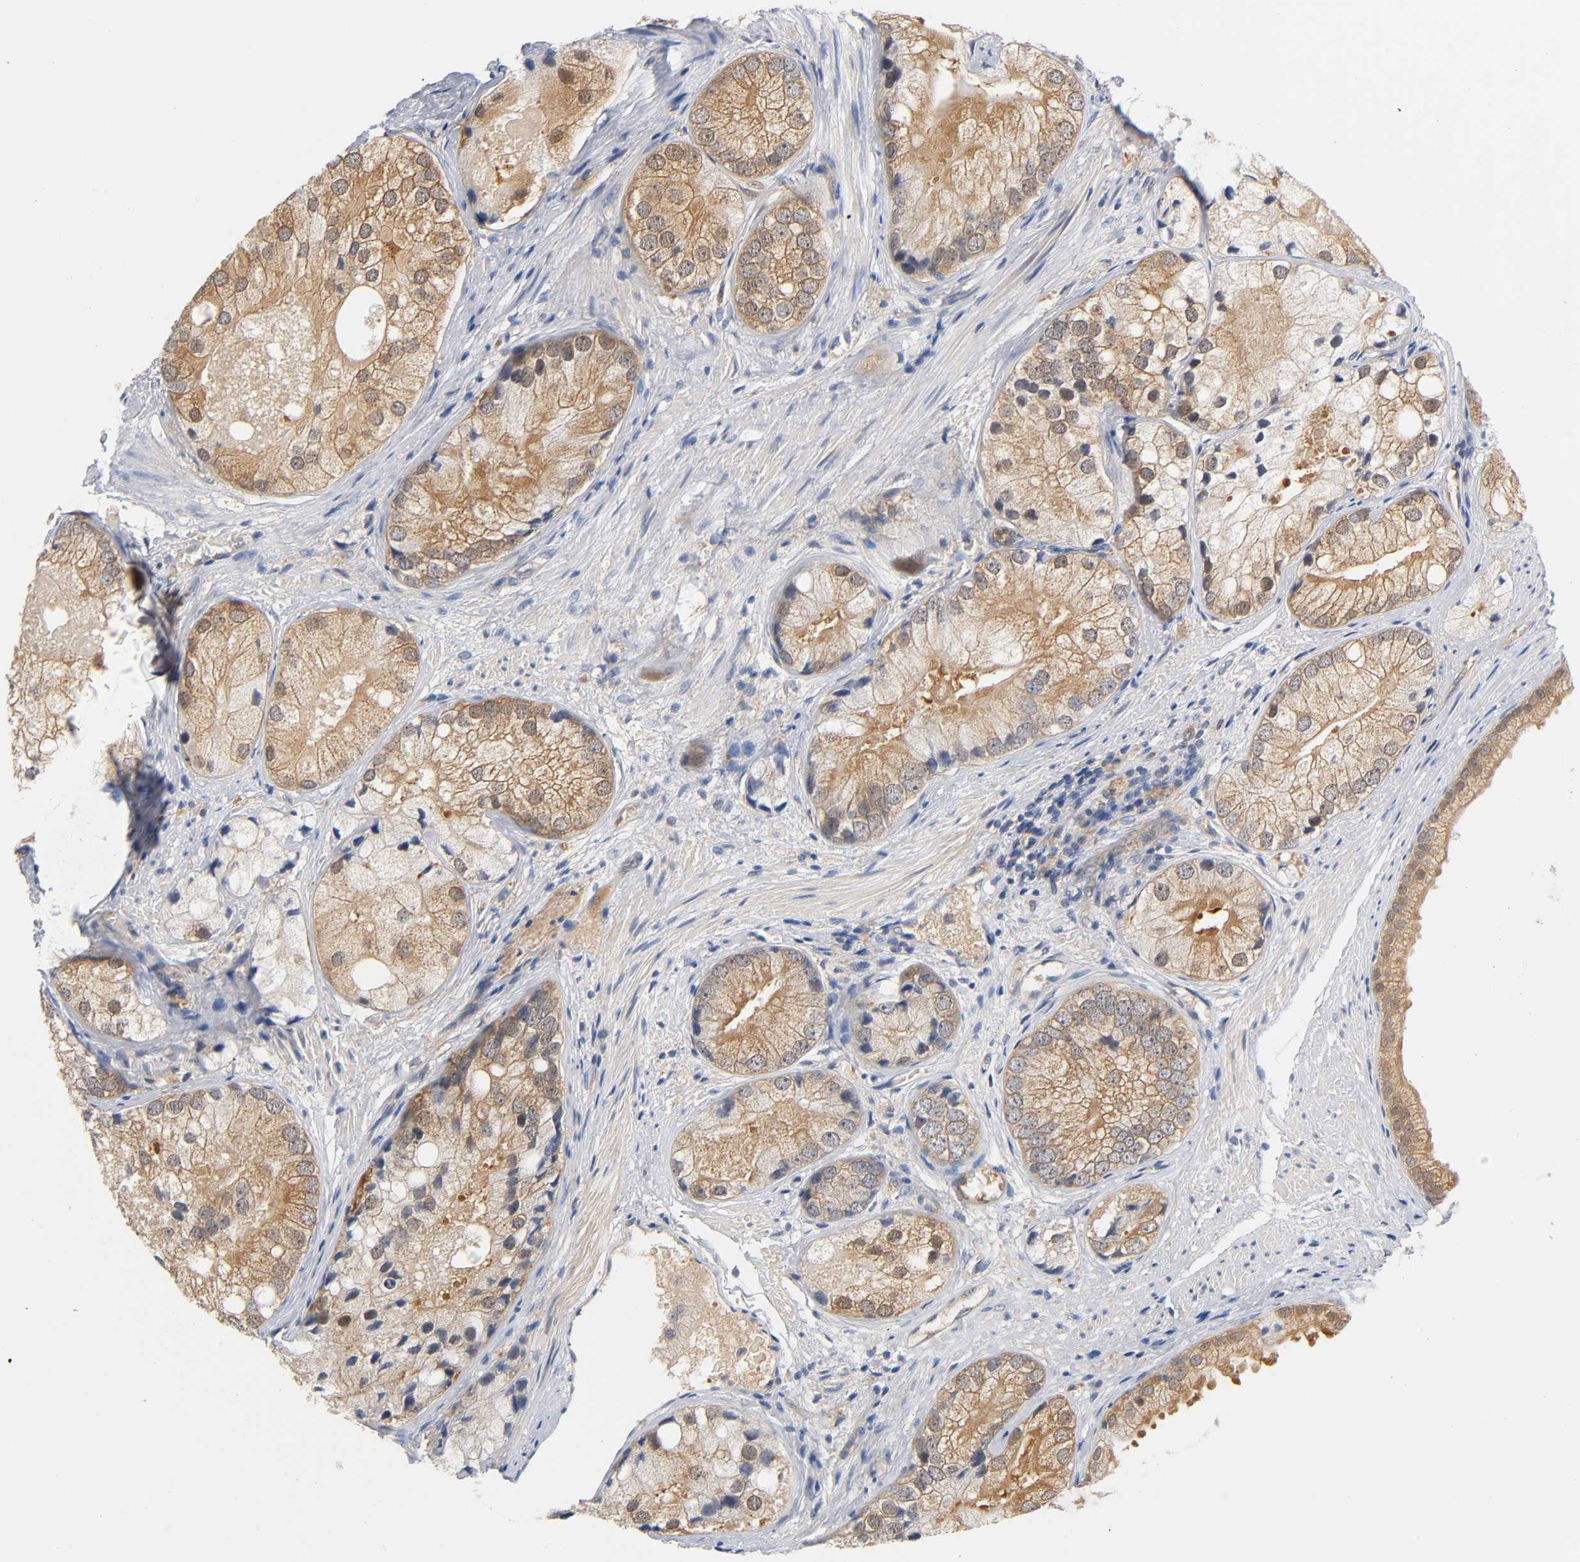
{"staining": {"intensity": "moderate", "quantity": ">75%", "location": "cytoplasmic/membranous"}, "tissue": "prostate cancer", "cell_type": "Tumor cells", "image_type": "cancer", "snomed": [{"axis": "morphology", "description": "Adenocarcinoma, Low grade"}, {"axis": "topography", "description": "Prostate"}], "caption": "IHC photomicrograph of low-grade adenocarcinoma (prostate) stained for a protein (brown), which displays medium levels of moderate cytoplasmic/membranous positivity in about >75% of tumor cells.", "gene": "FYN", "patient": {"sex": "male", "age": 69}}